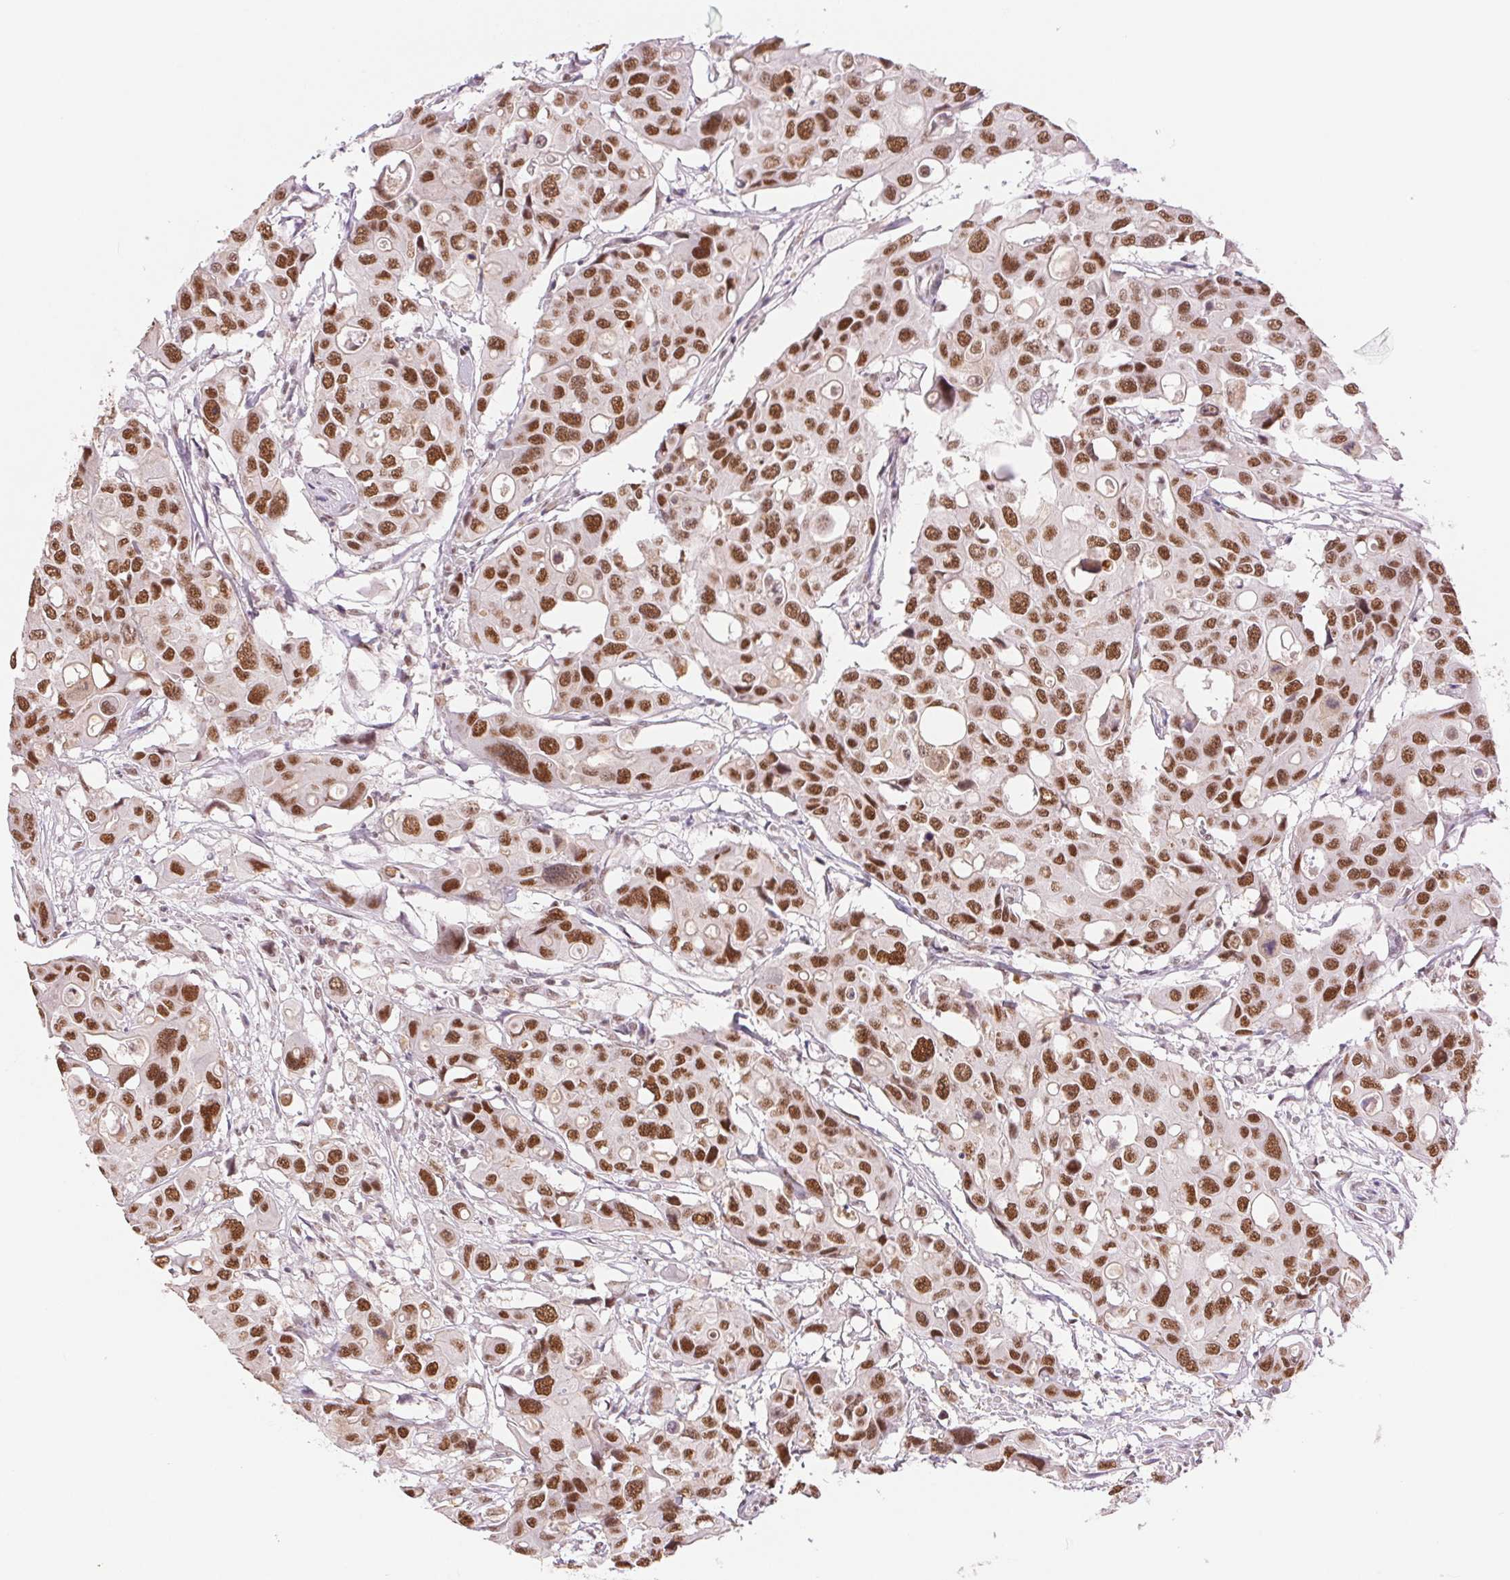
{"staining": {"intensity": "strong", "quantity": ">75%", "location": "nuclear"}, "tissue": "colorectal cancer", "cell_type": "Tumor cells", "image_type": "cancer", "snomed": [{"axis": "morphology", "description": "Adenocarcinoma, NOS"}, {"axis": "topography", "description": "Colon"}], "caption": "Immunohistochemistry (IHC) staining of adenocarcinoma (colorectal), which reveals high levels of strong nuclear staining in about >75% of tumor cells indicating strong nuclear protein staining. The staining was performed using DAB (3,3'-diaminobenzidine) (brown) for protein detection and nuclei were counterstained in hematoxylin (blue).", "gene": "RPRD1B", "patient": {"sex": "male", "age": 77}}